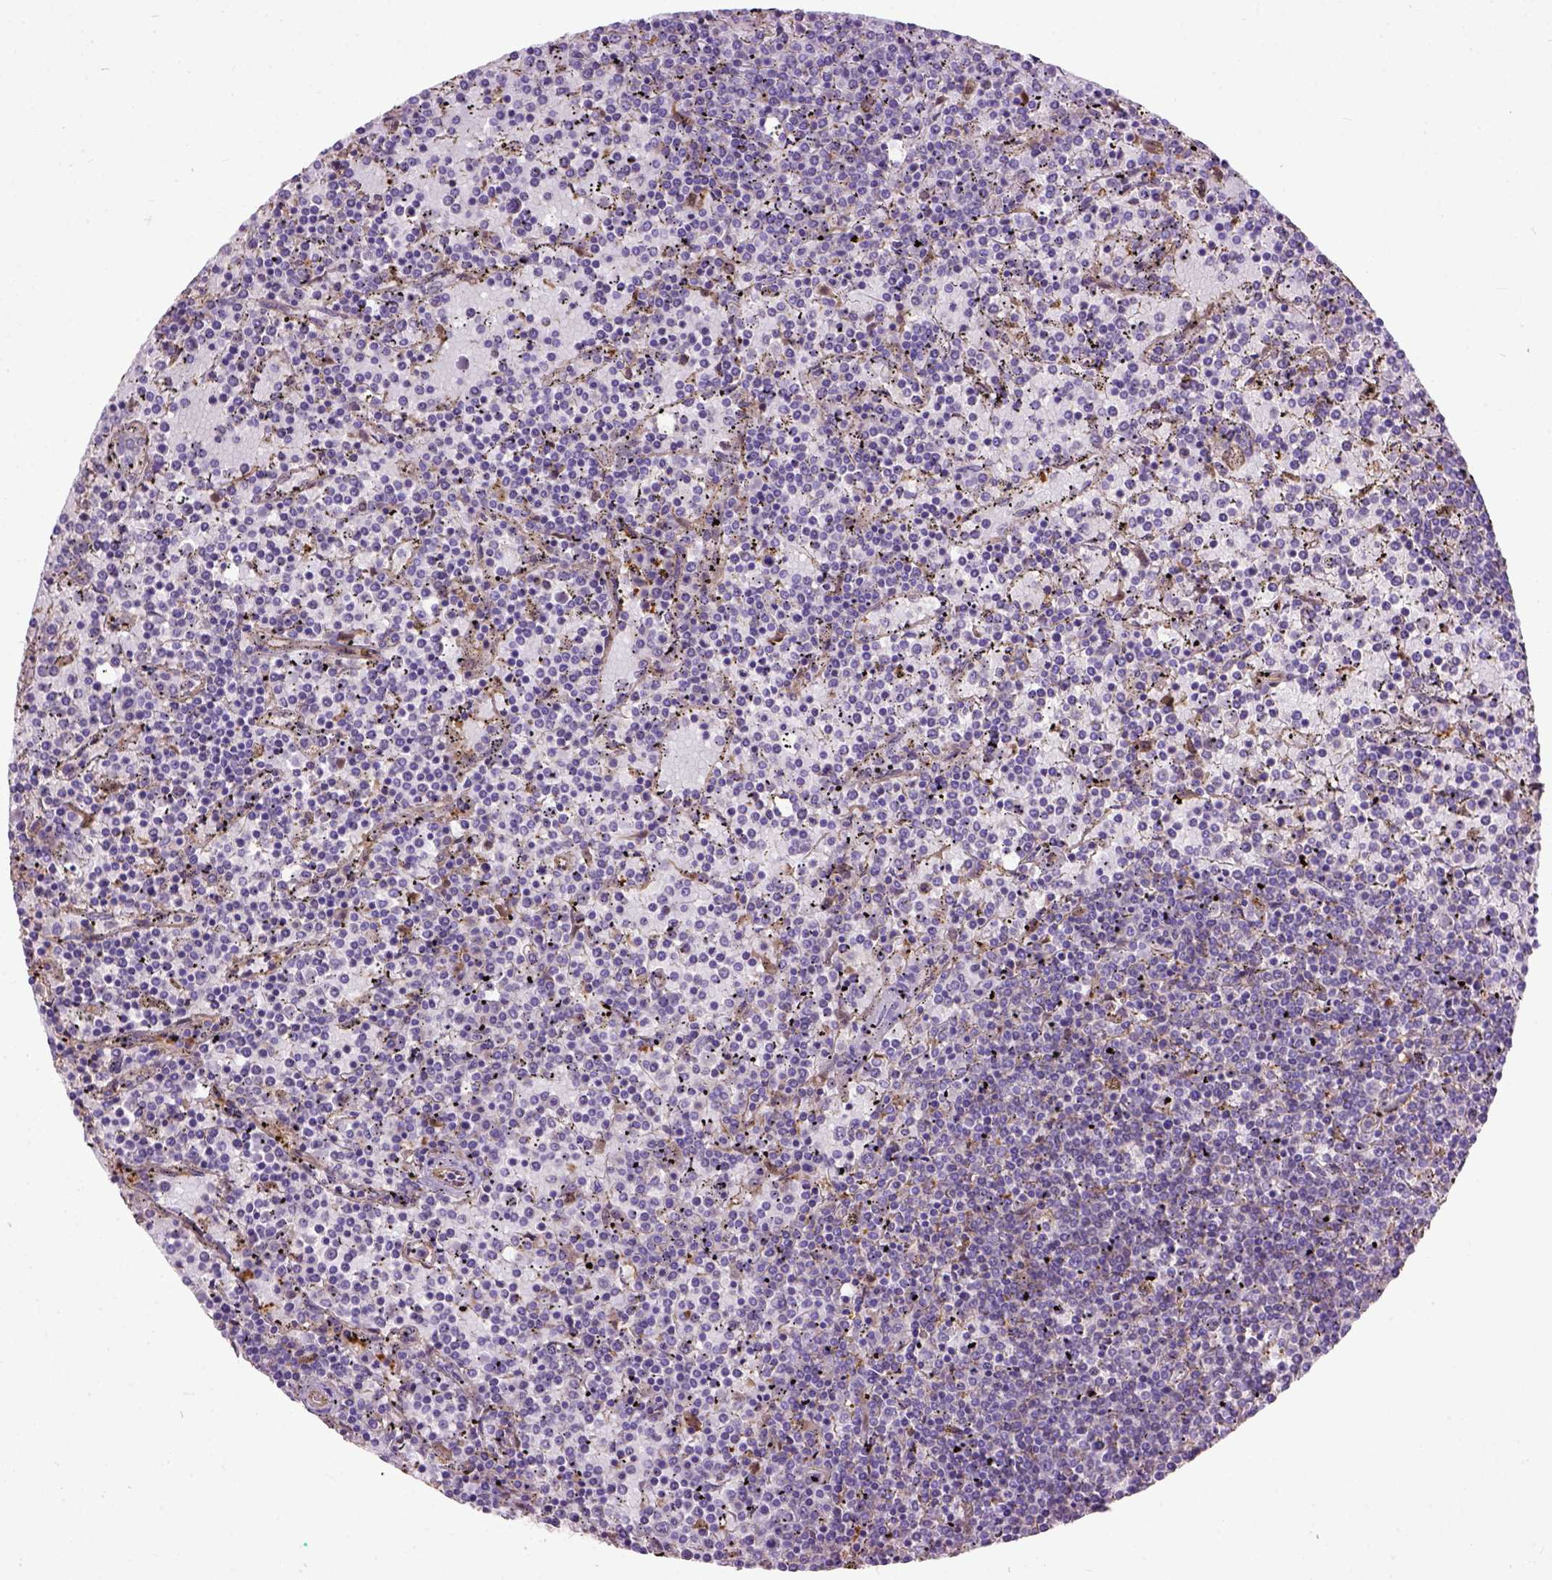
{"staining": {"intensity": "negative", "quantity": "none", "location": "none"}, "tissue": "lymphoma", "cell_type": "Tumor cells", "image_type": "cancer", "snomed": [{"axis": "morphology", "description": "Malignant lymphoma, non-Hodgkin's type, Low grade"}, {"axis": "topography", "description": "Spleen"}], "caption": "Tumor cells are negative for brown protein staining in malignant lymphoma, non-Hodgkin's type (low-grade).", "gene": "SEMA4F", "patient": {"sex": "female", "age": 77}}